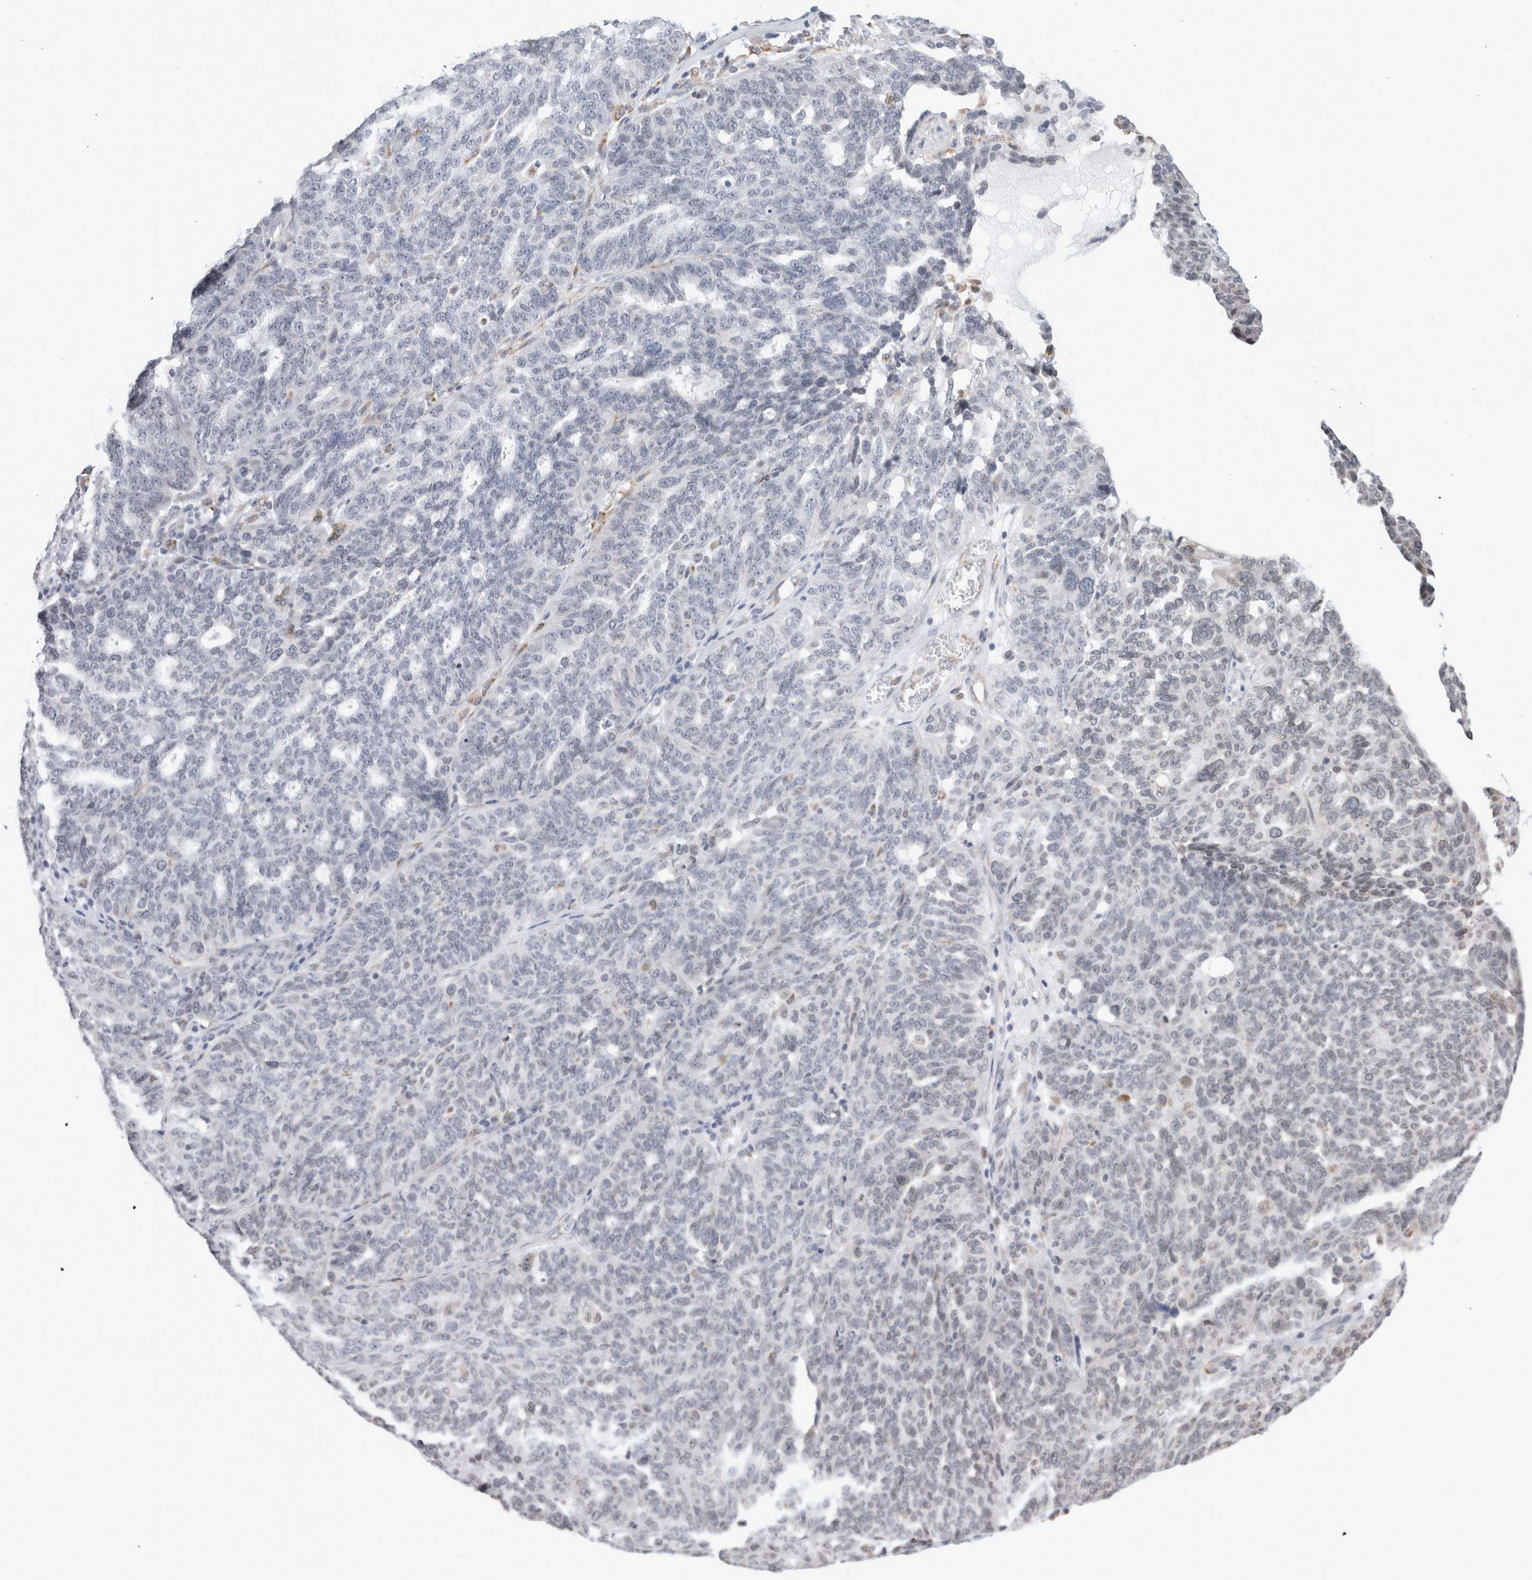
{"staining": {"intensity": "negative", "quantity": "none", "location": "none"}, "tissue": "ovarian cancer", "cell_type": "Tumor cells", "image_type": "cancer", "snomed": [{"axis": "morphology", "description": "Cystadenocarcinoma, serous, NOS"}, {"axis": "topography", "description": "Ovary"}], "caption": "A photomicrograph of human ovarian cancer is negative for staining in tumor cells.", "gene": "RBMX2", "patient": {"sex": "female", "age": 59}}